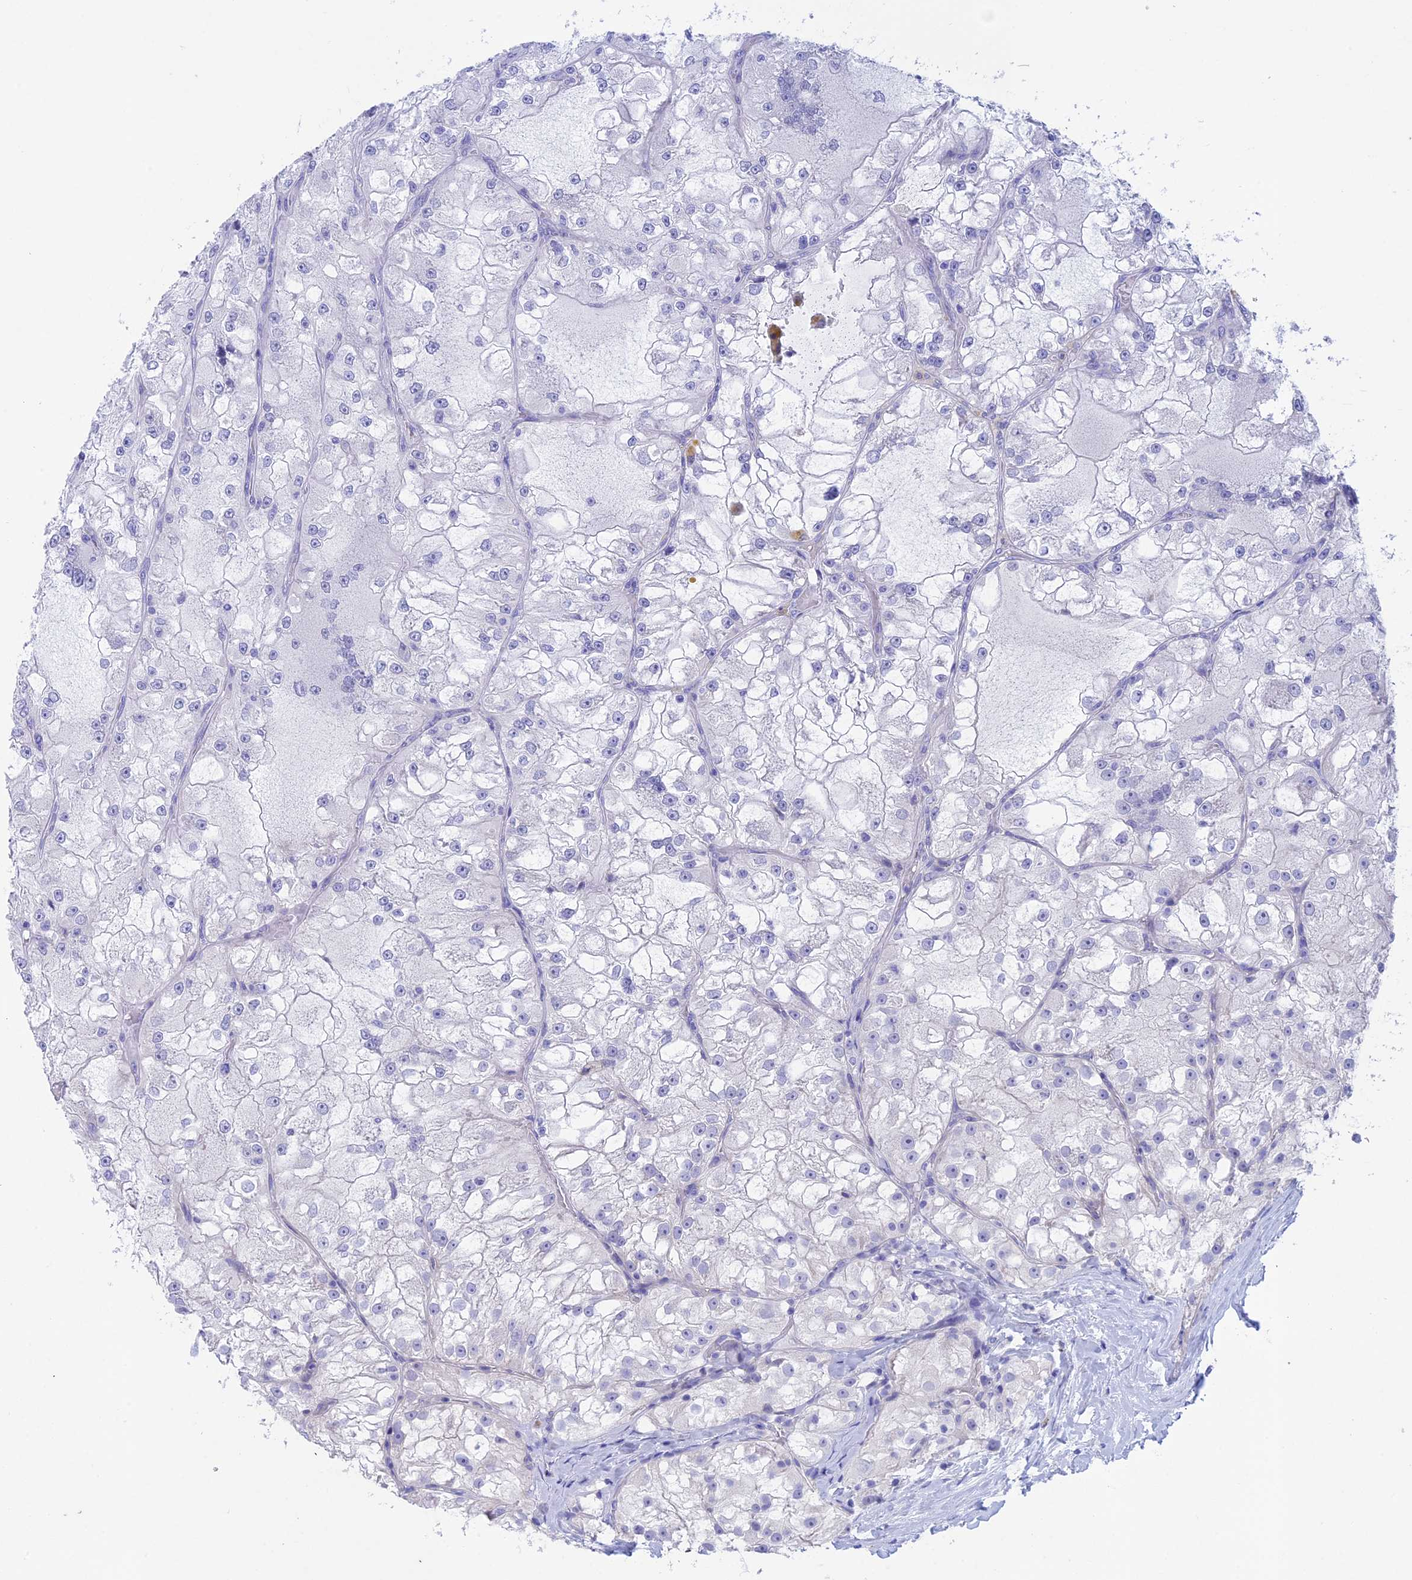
{"staining": {"intensity": "negative", "quantity": "none", "location": "none"}, "tissue": "renal cancer", "cell_type": "Tumor cells", "image_type": "cancer", "snomed": [{"axis": "morphology", "description": "Adenocarcinoma, NOS"}, {"axis": "topography", "description": "Kidney"}], "caption": "Immunohistochemistry of renal cancer exhibits no positivity in tumor cells. (DAB immunohistochemistry with hematoxylin counter stain).", "gene": "BTBD19", "patient": {"sex": "female", "age": 72}}